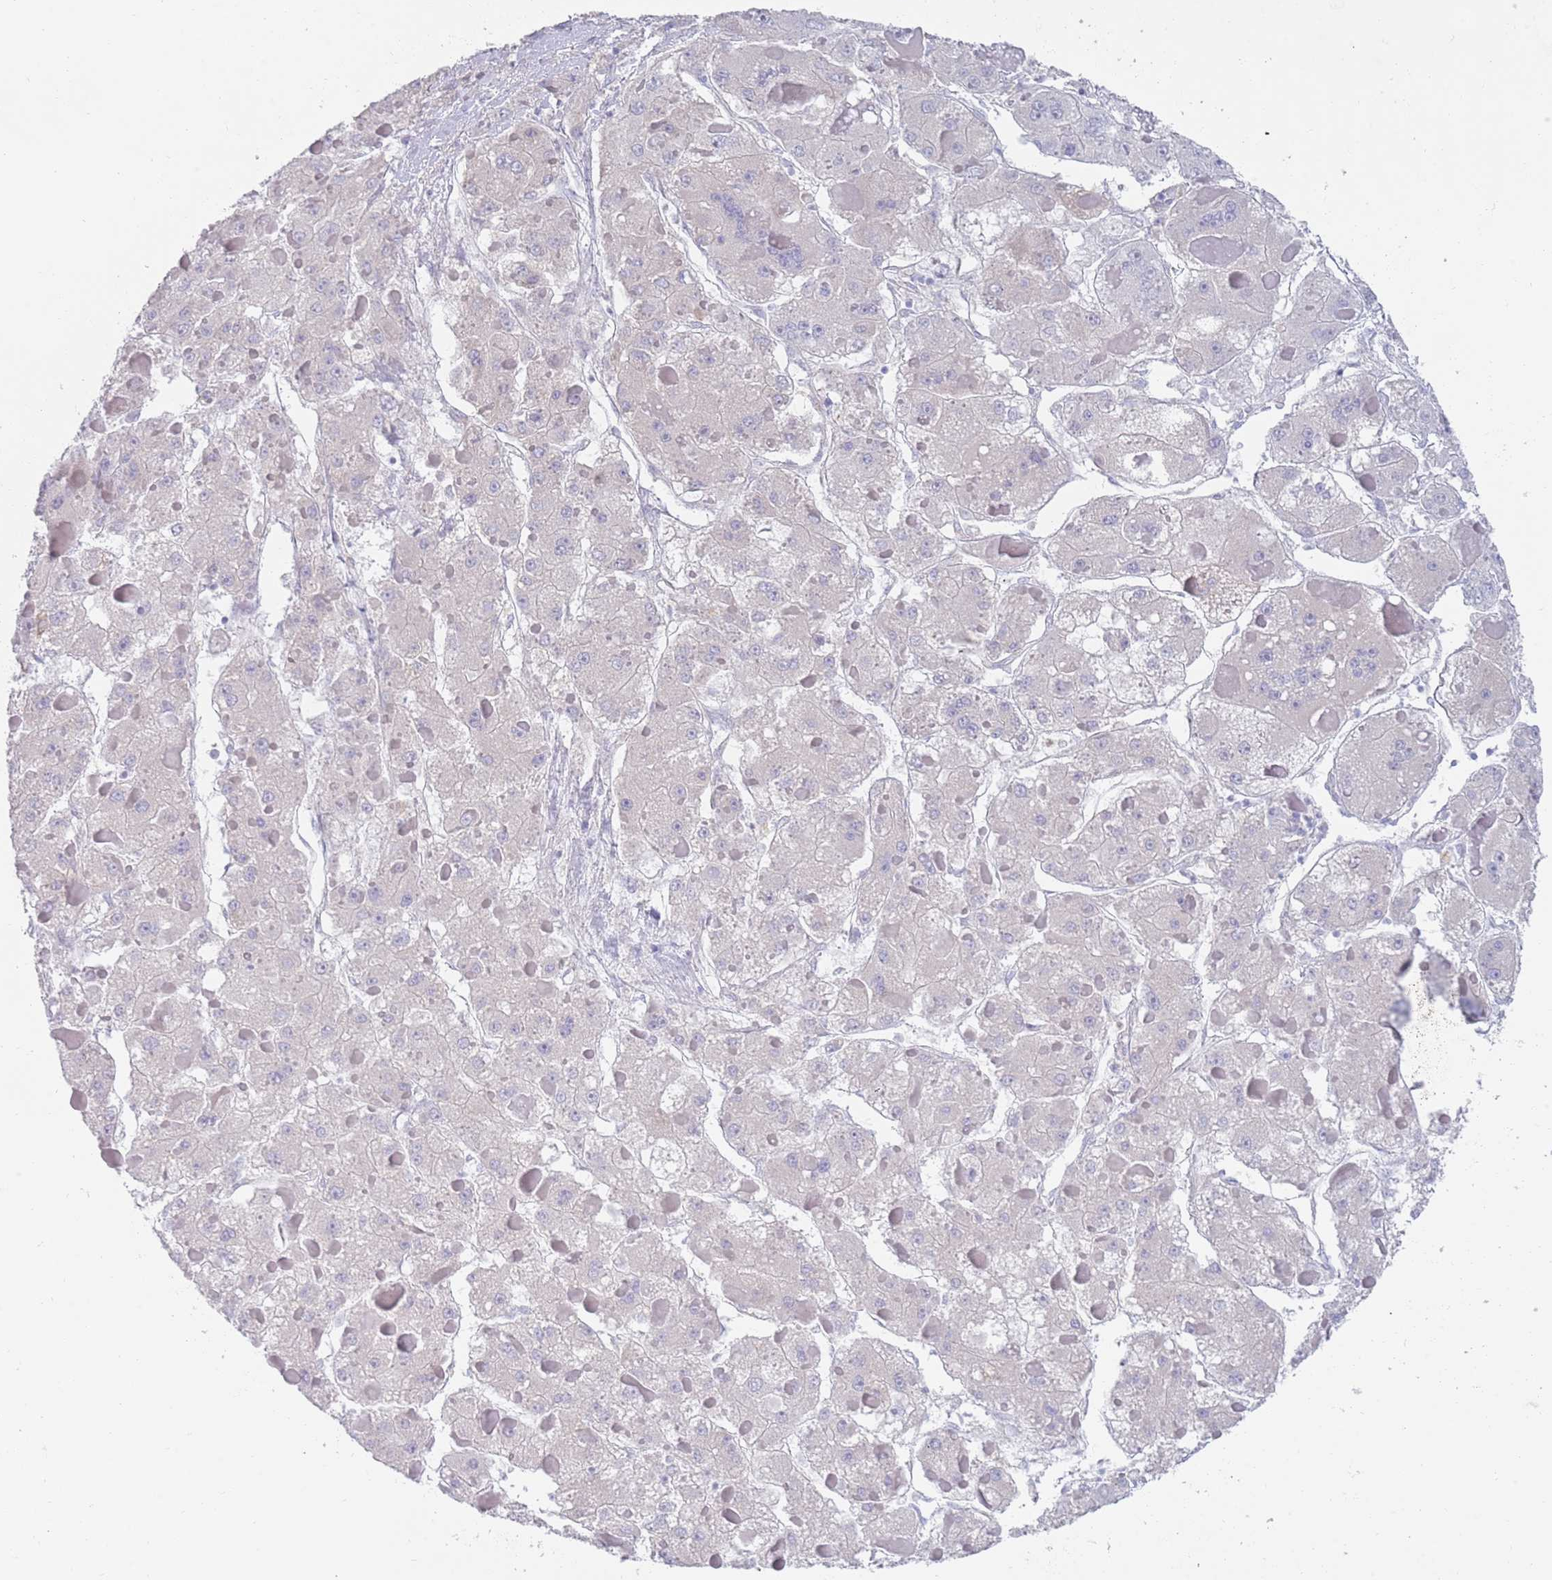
{"staining": {"intensity": "negative", "quantity": "none", "location": "none"}, "tissue": "liver cancer", "cell_type": "Tumor cells", "image_type": "cancer", "snomed": [{"axis": "morphology", "description": "Carcinoma, Hepatocellular, NOS"}, {"axis": "topography", "description": "Liver"}], "caption": "Immunohistochemical staining of human hepatocellular carcinoma (liver) demonstrates no significant expression in tumor cells.", "gene": "CCDC149", "patient": {"sex": "female", "age": 73}}